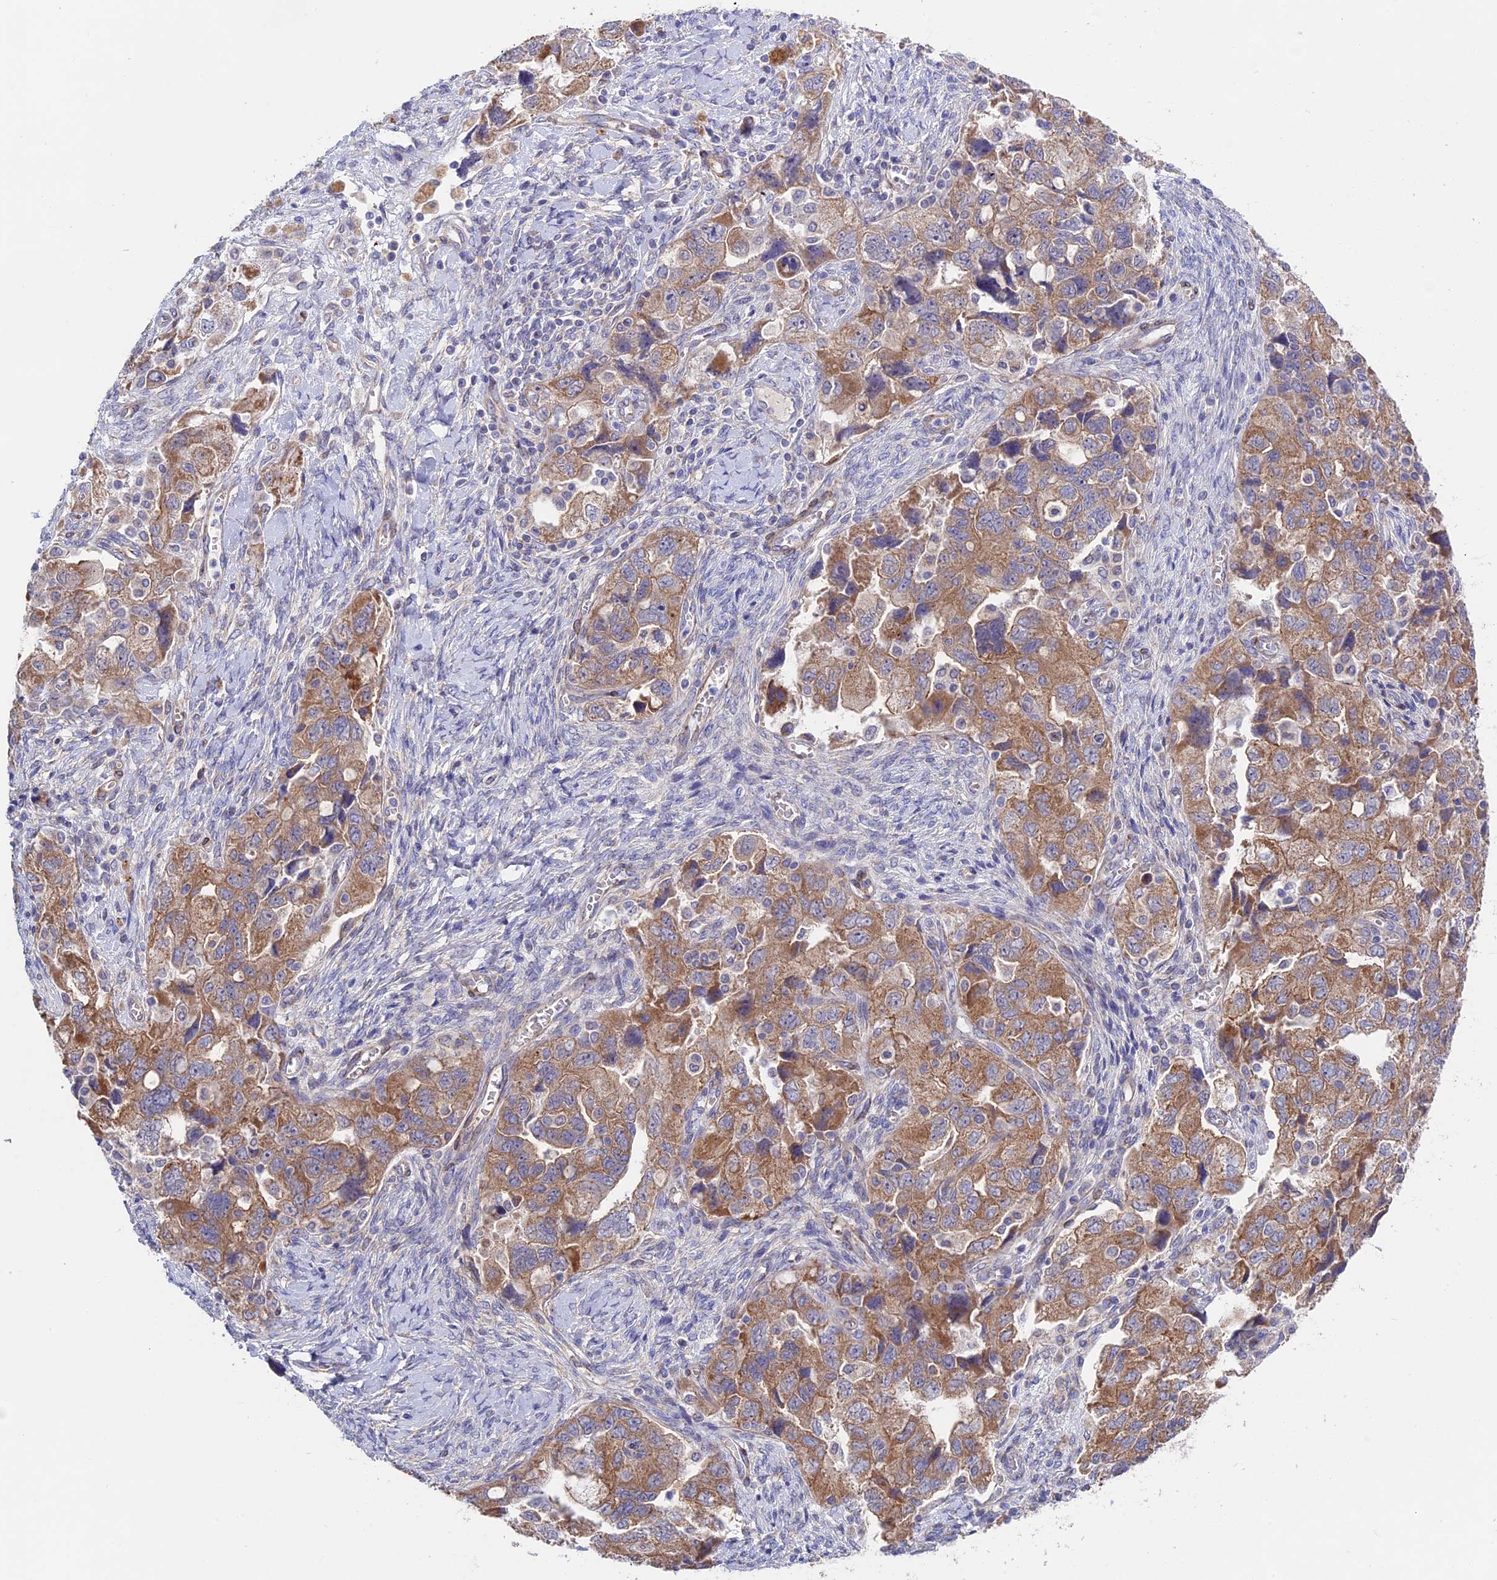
{"staining": {"intensity": "moderate", "quantity": ">75%", "location": "cytoplasmic/membranous"}, "tissue": "ovarian cancer", "cell_type": "Tumor cells", "image_type": "cancer", "snomed": [{"axis": "morphology", "description": "Carcinoma, NOS"}, {"axis": "morphology", "description": "Cystadenocarcinoma, serous, NOS"}, {"axis": "topography", "description": "Ovary"}], "caption": "This micrograph reveals immunohistochemistry (IHC) staining of ovarian cancer (carcinoma), with medium moderate cytoplasmic/membranous expression in about >75% of tumor cells.", "gene": "ETFDH", "patient": {"sex": "female", "age": 69}}